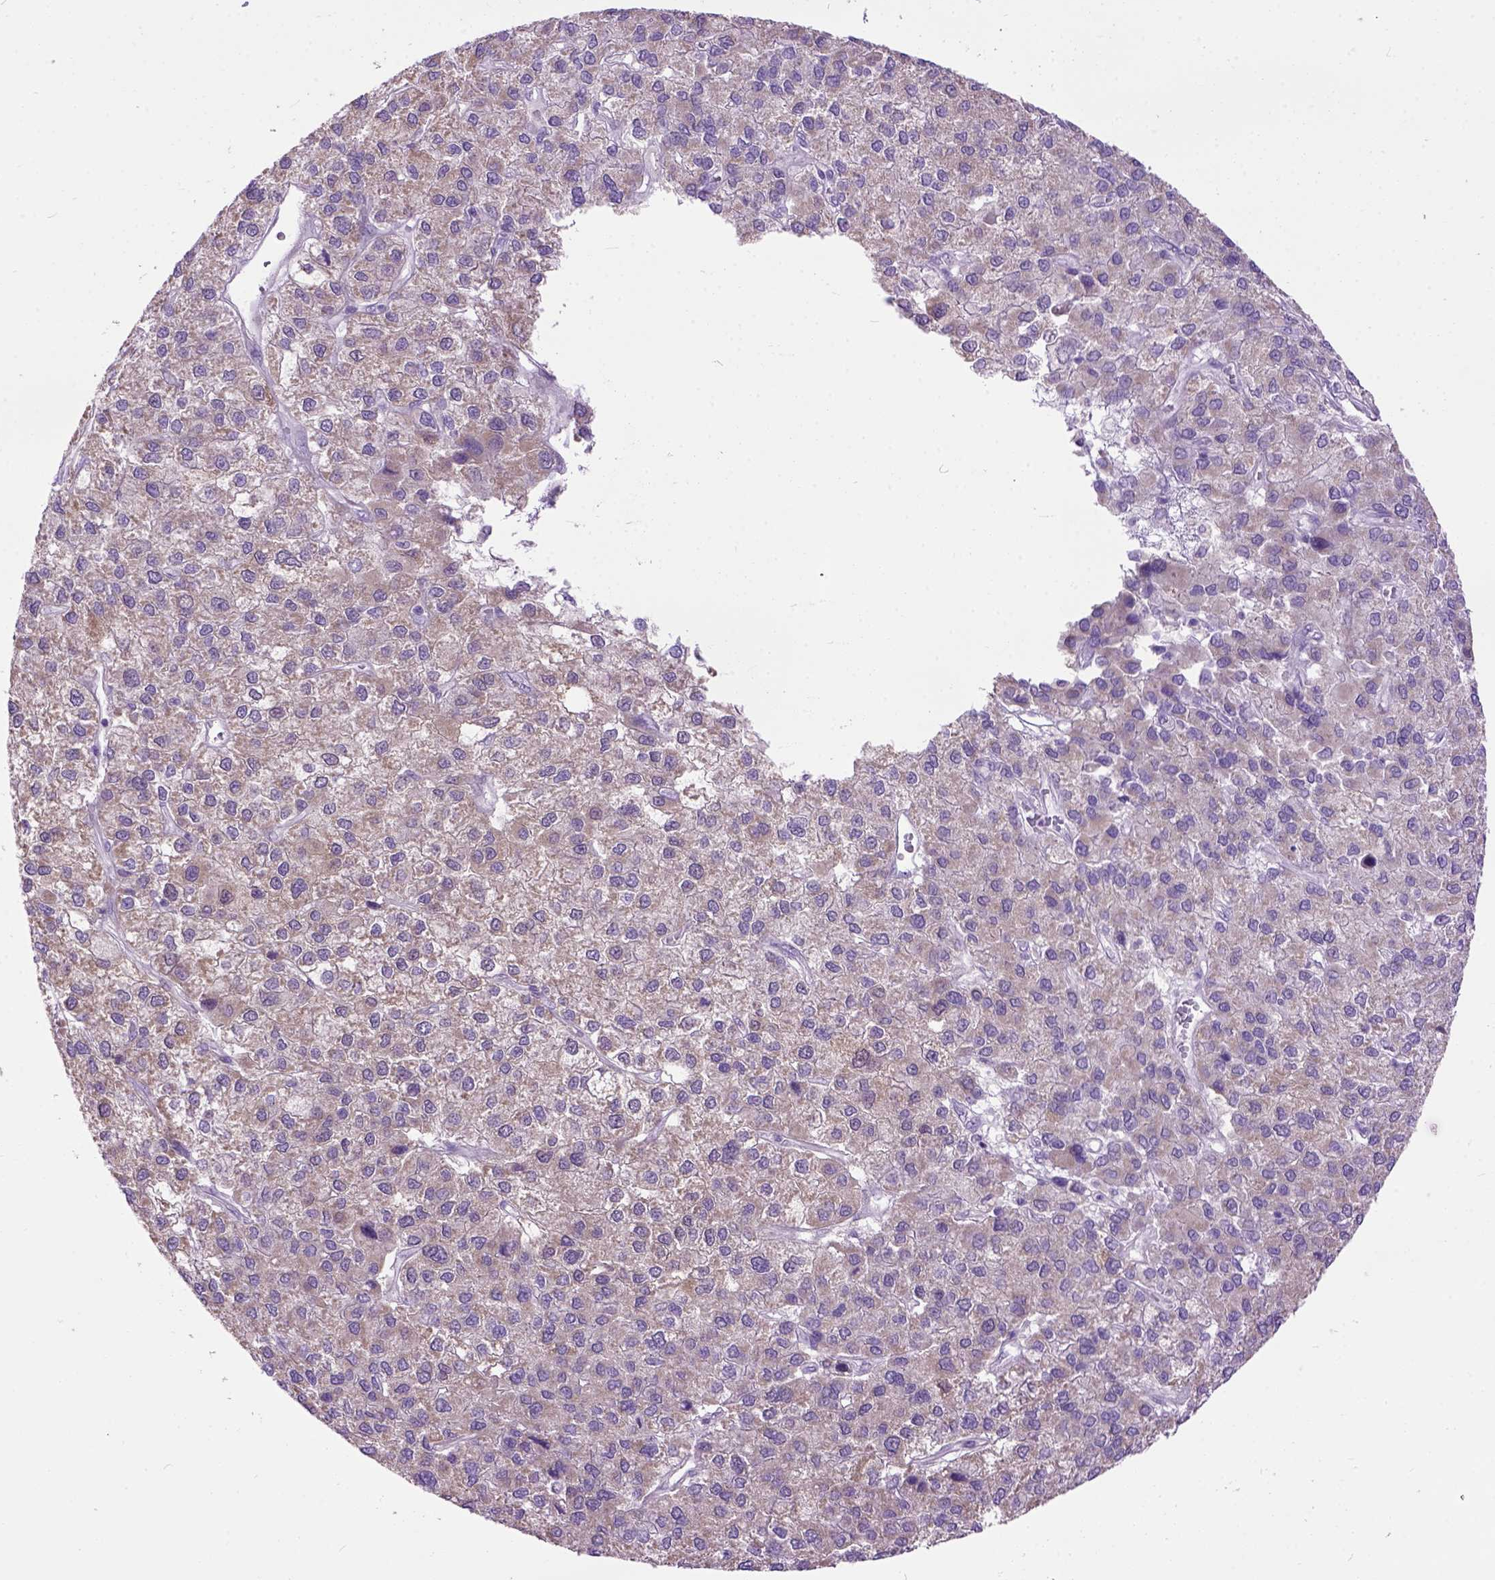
{"staining": {"intensity": "moderate", "quantity": ">75%", "location": "cytoplasmic/membranous"}, "tissue": "liver cancer", "cell_type": "Tumor cells", "image_type": "cancer", "snomed": [{"axis": "morphology", "description": "Carcinoma, Hepatocellular, NOS"}, {"axis": "topography", "description": "Liver"}], "caption": "Hepatocellular carcinoma (liver) stained with IHC displays moderate cytoplasmic/membranous expression in approximately >75% of tumor cells.", "gene": "MAPT", "patient": {"sex": "female", "age": 41}}